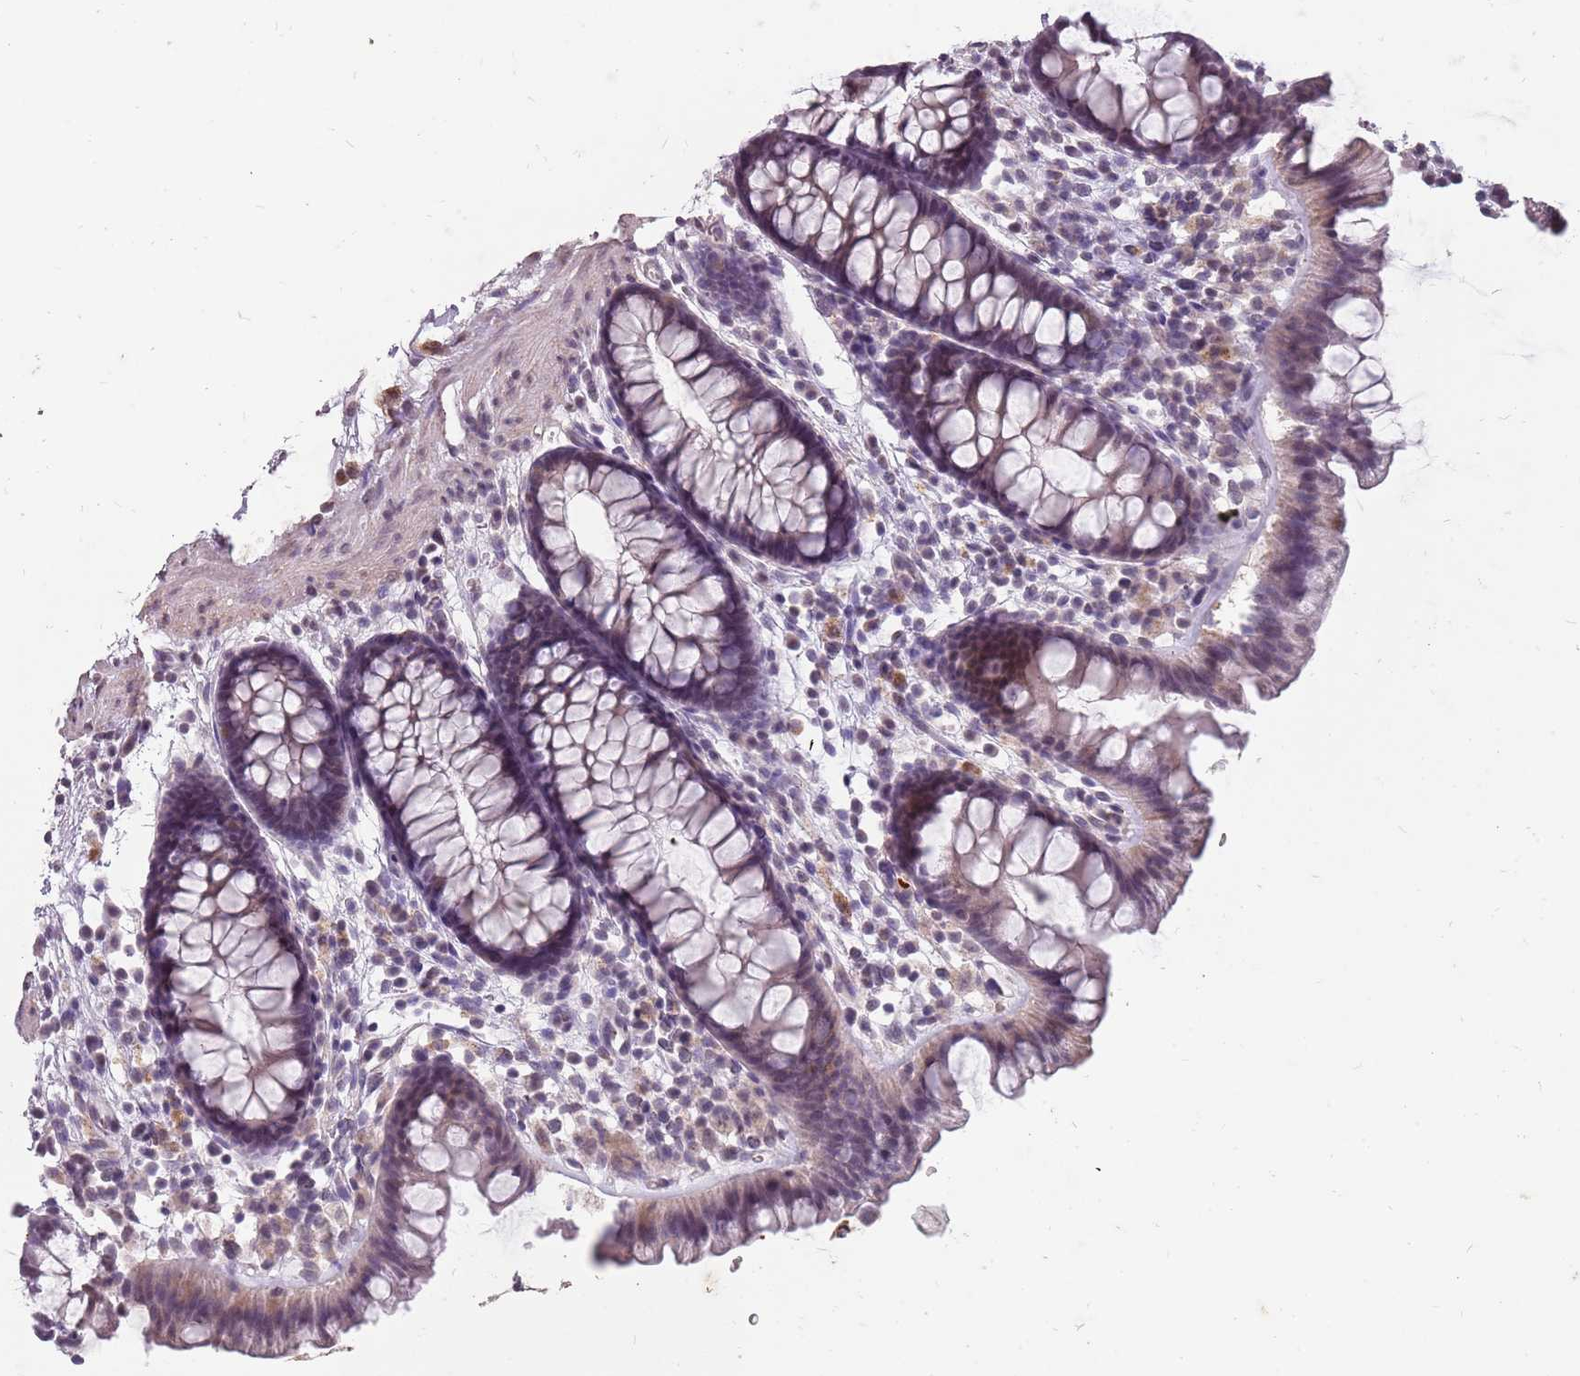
{"staining": {"intensity": "negative", "quantity": "none", "location": "none"}, "tissue": "colon", "cell_type": "Endothelial cells", "image_type": "normal", "snomed": [{"axis": "morphology", "description": "Normal tissue, NOS"}, {"axis": "topography", "description": "Colon"}], "caption": "A photomicrograph of human colon is negative for staining in endothelial cells. The staining is performed using DAB brown chromogen with nuclei counter-stained in using hematoxylin.", "gene": "NEK6", "patient": {"sex": "female", "age": 62}}